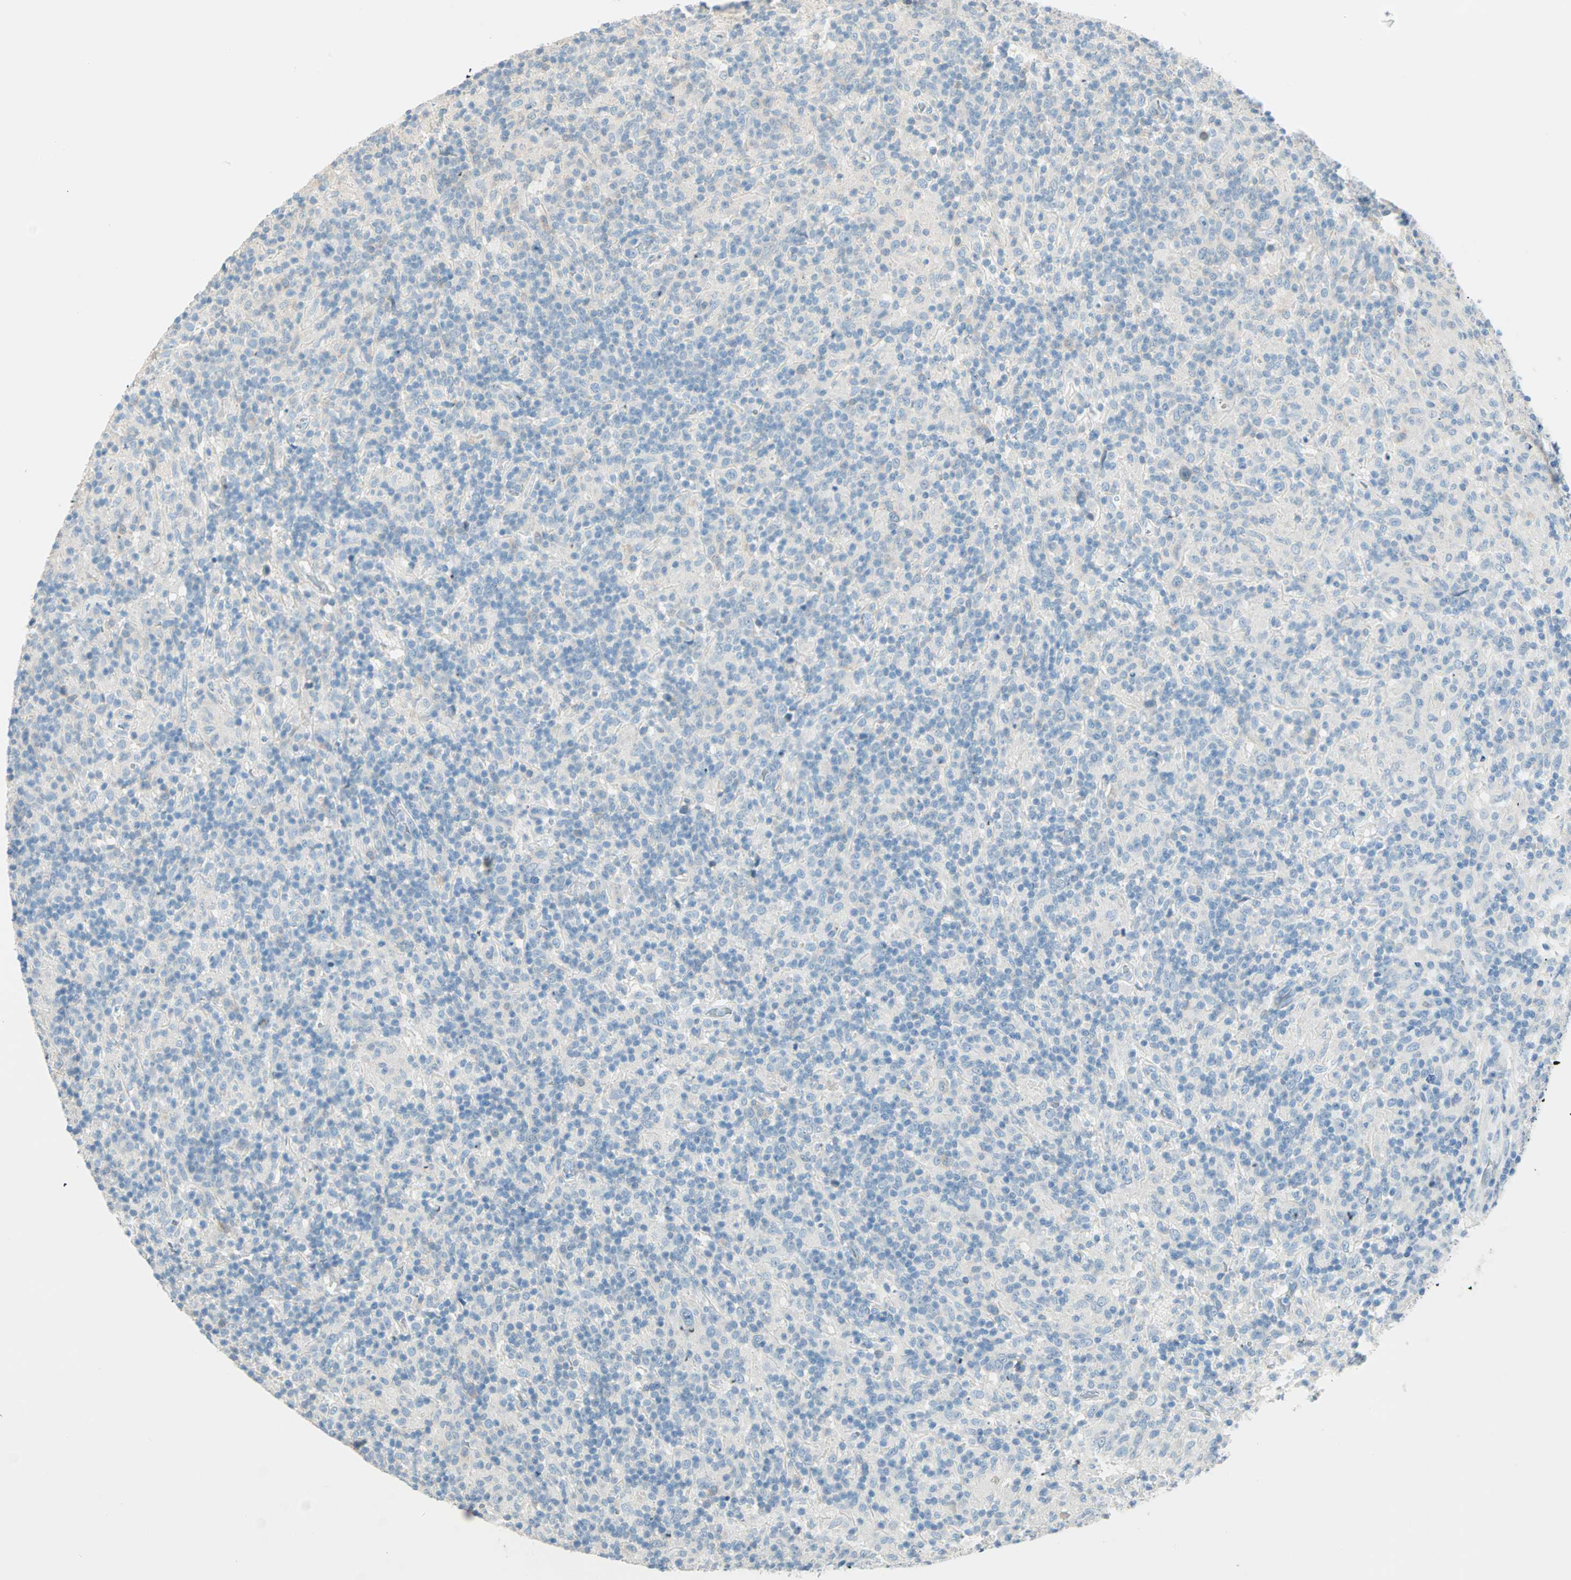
{"staining": {"intensity": "negative", "quantity": "none", "location": "none"}, "tissue": "lymphoma", "cell_type": "Tumor cells", "image_type": "cancer", "snomed": [{"axis": "morphology", "description": "Hodgkin's disease, NOS"}, {"axis": "topography", "description": "Lymph node"}], "caption": "Immunohistochemistry micrograph of human Hodgkin's disease stained for a protein (brown), which demonstrates no positivity in tumor cells.", "gene": "ATF6", "patient": {"sex": "male", "age": 65}}